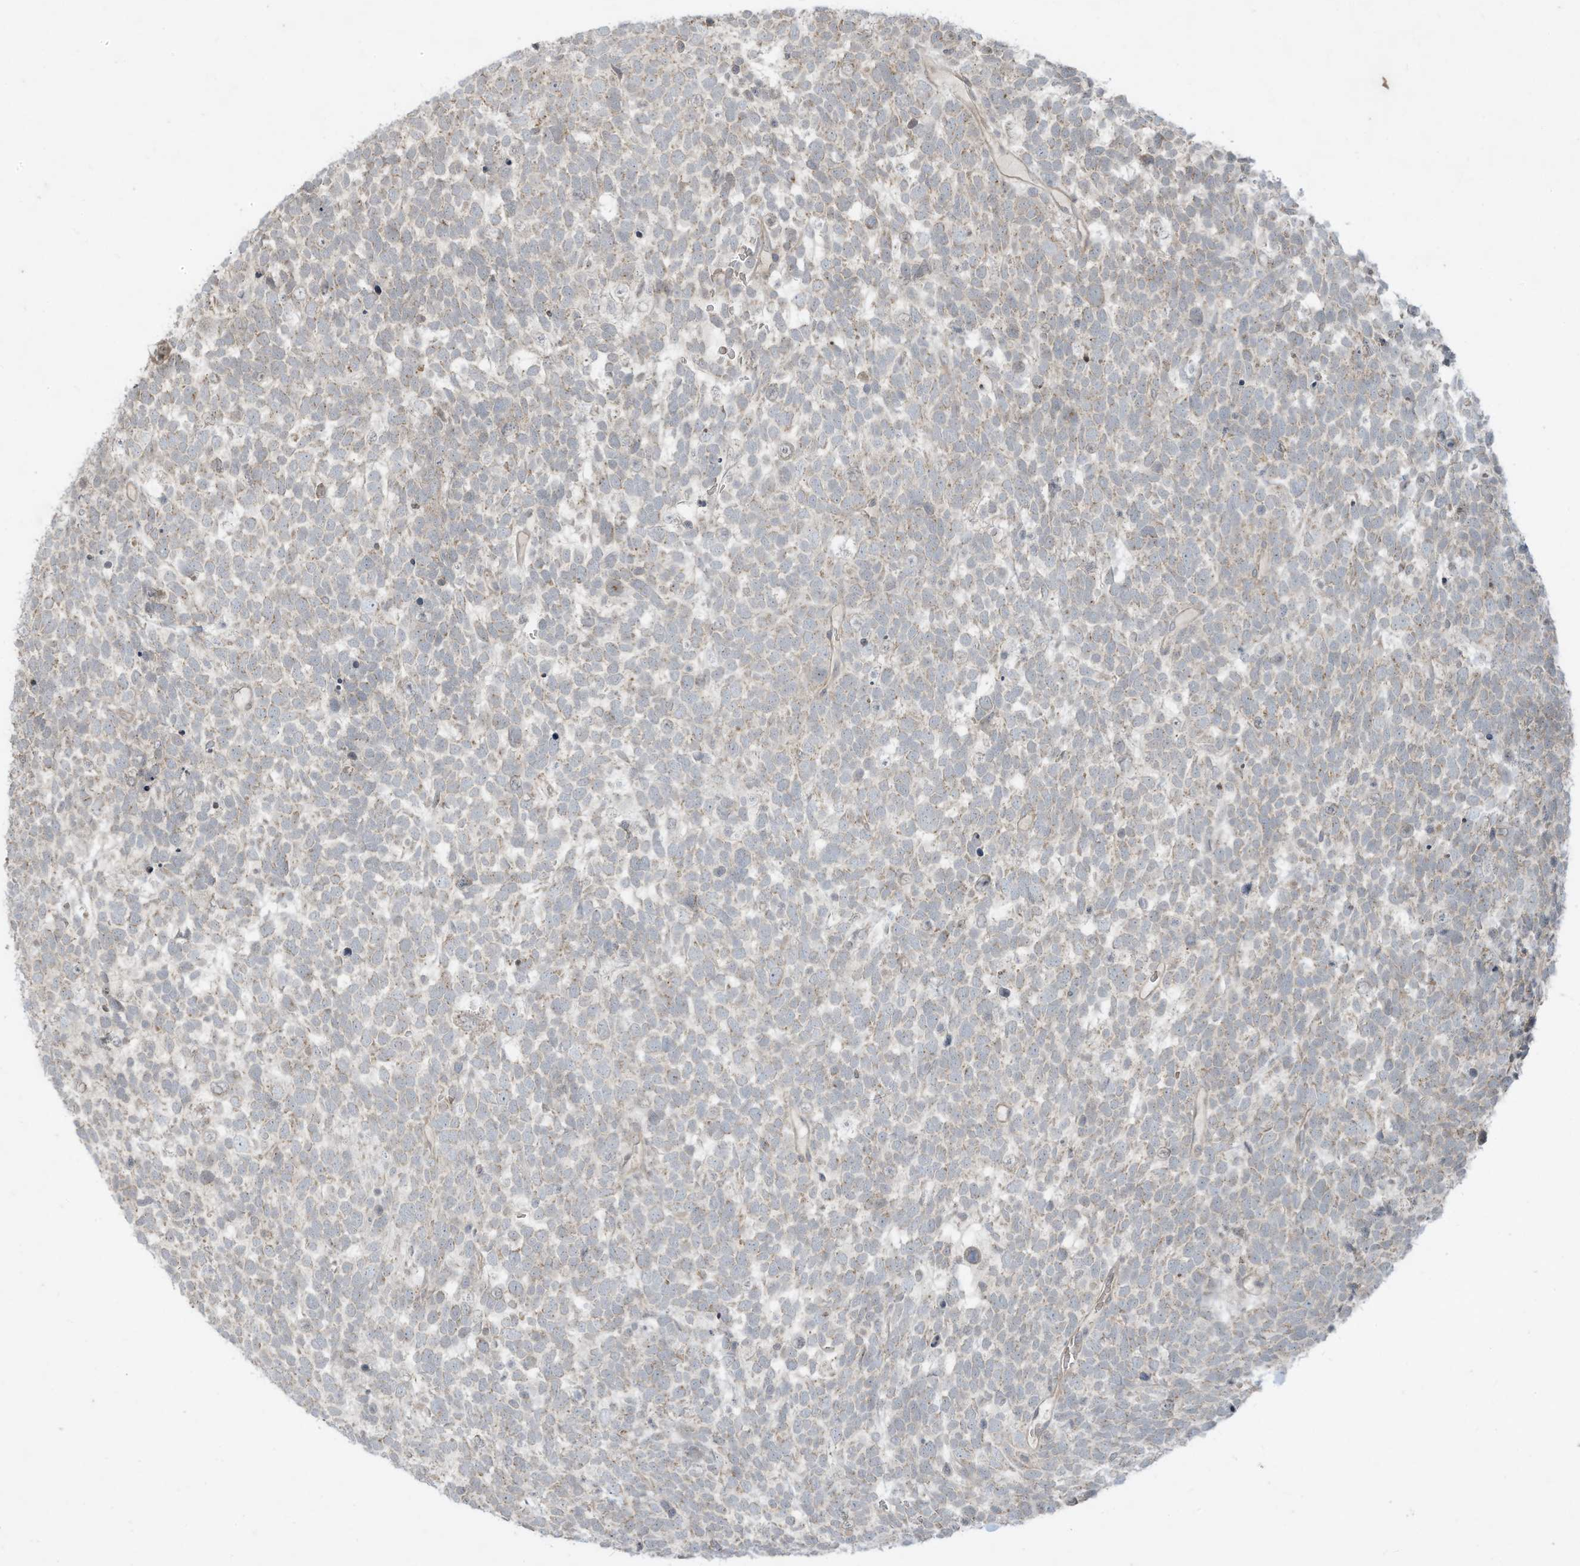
{"staining": {"intensity": "weak", "quantity": "<25%", "location": "cytoplasmic/membranous"}, "tissue": "urothelial cancer", "cell_type": "Tumor cells", "image_type": "cancer", "snomed": [{"axis": "morphology", "description": "Urothelial carcinoma, High grade"}, {"axis": "topography", "description": "Urinary bladder"}], "caption": "DAB (3,3'-diaminobenzidine) immunohistochemical staining of urothelial cancer demonstrates no significant staining in tumor cells.", "gene": "MATN2", "patient": {"sex": "female", "age": 82}}